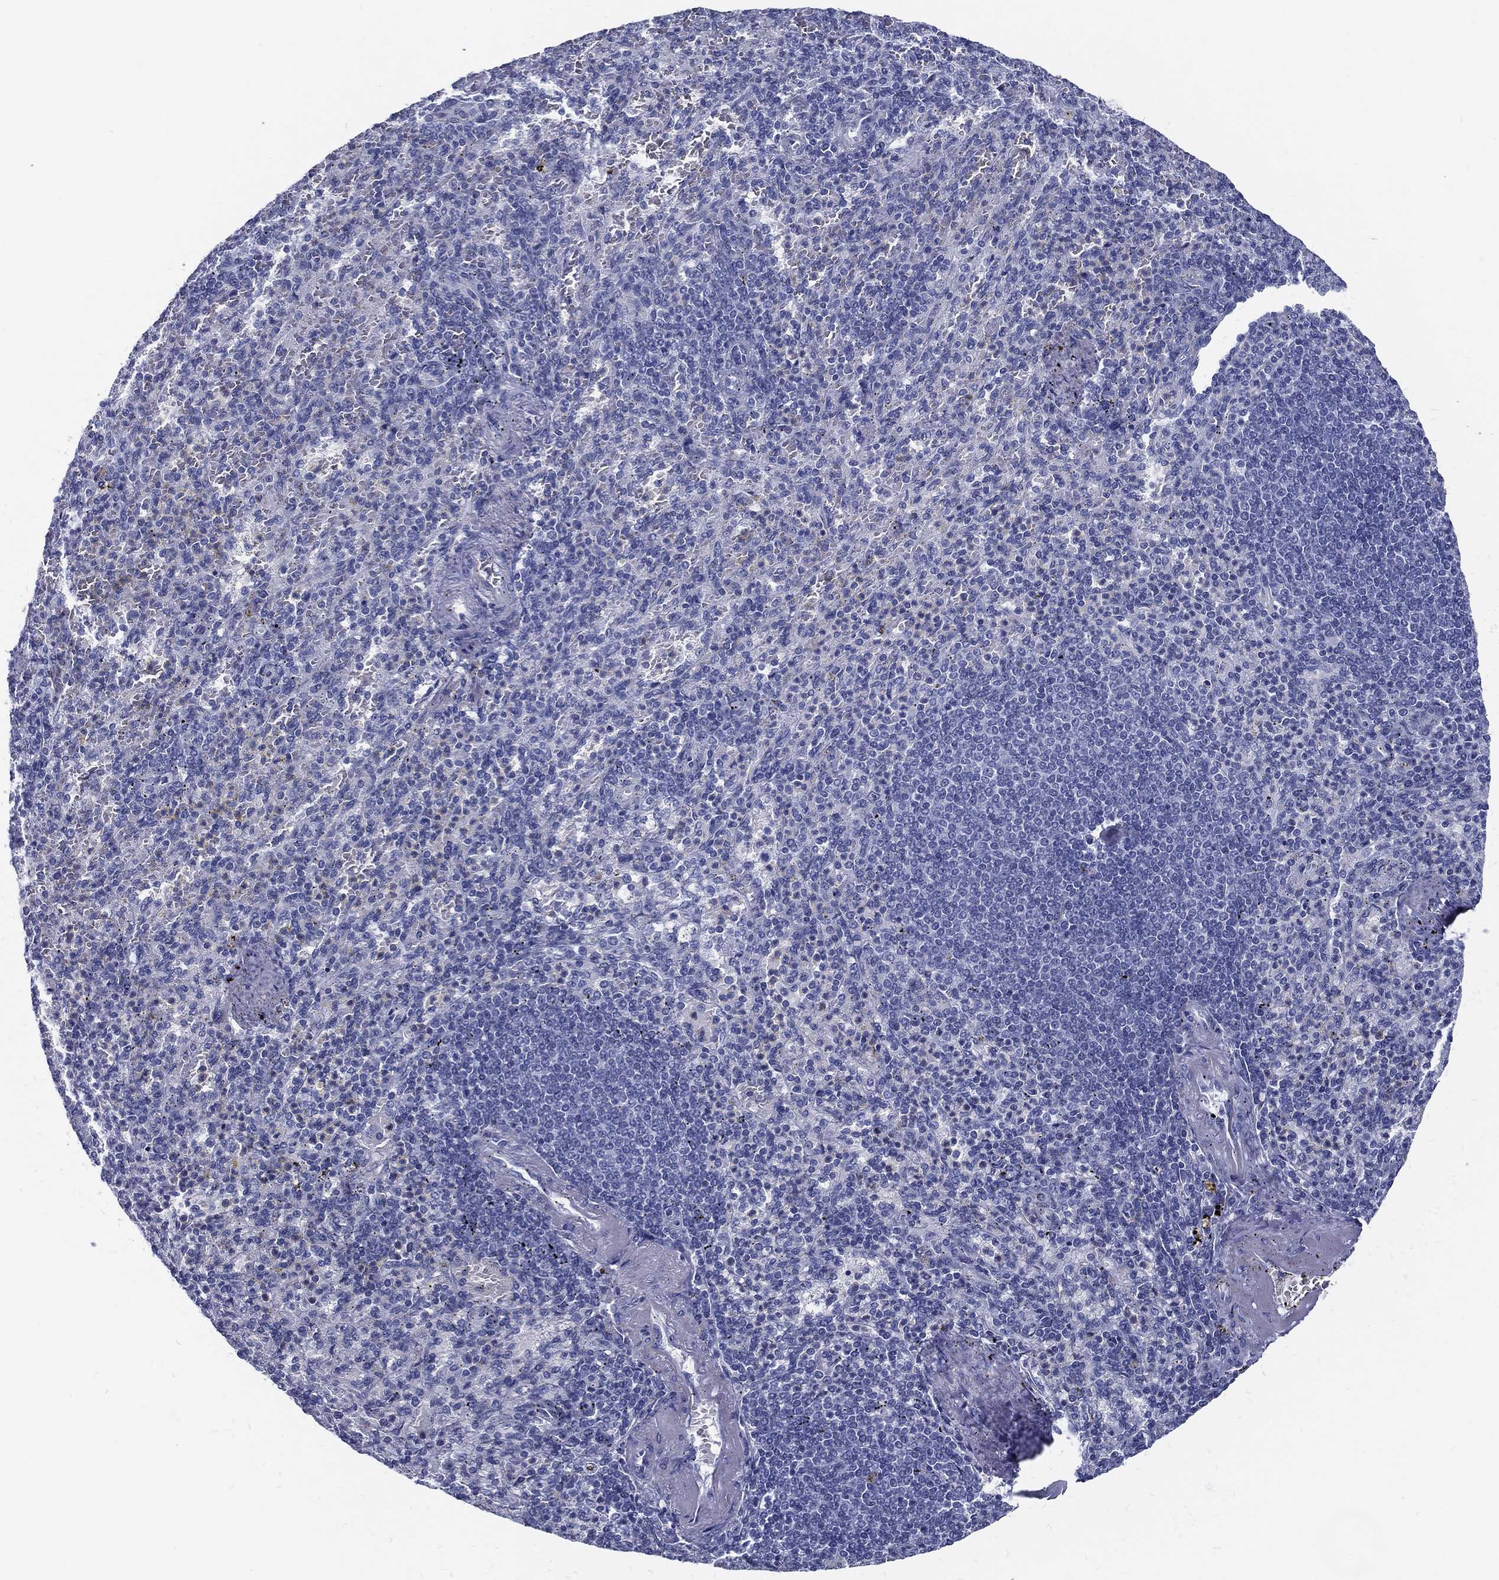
{"staining": {"intensity": "negative", "quantity": "none", "location": "none"}, "tissue": "spleen", "cell_type": "Cells in red pulp", "image_type": "normal", "snomed": [{"axis": "morphology", "description": "Normal tissue, NOS"}, {"axis": "topography", "description": "Spleen"}], "caption": "DAB (3,3'-diaminobenzidine) immunohistochemical staining of unremarkable spleen displays no significant expression in cells in red pulp.", "gene": "RSPH4A", "patient": {"sex": "female", "age": 74}}